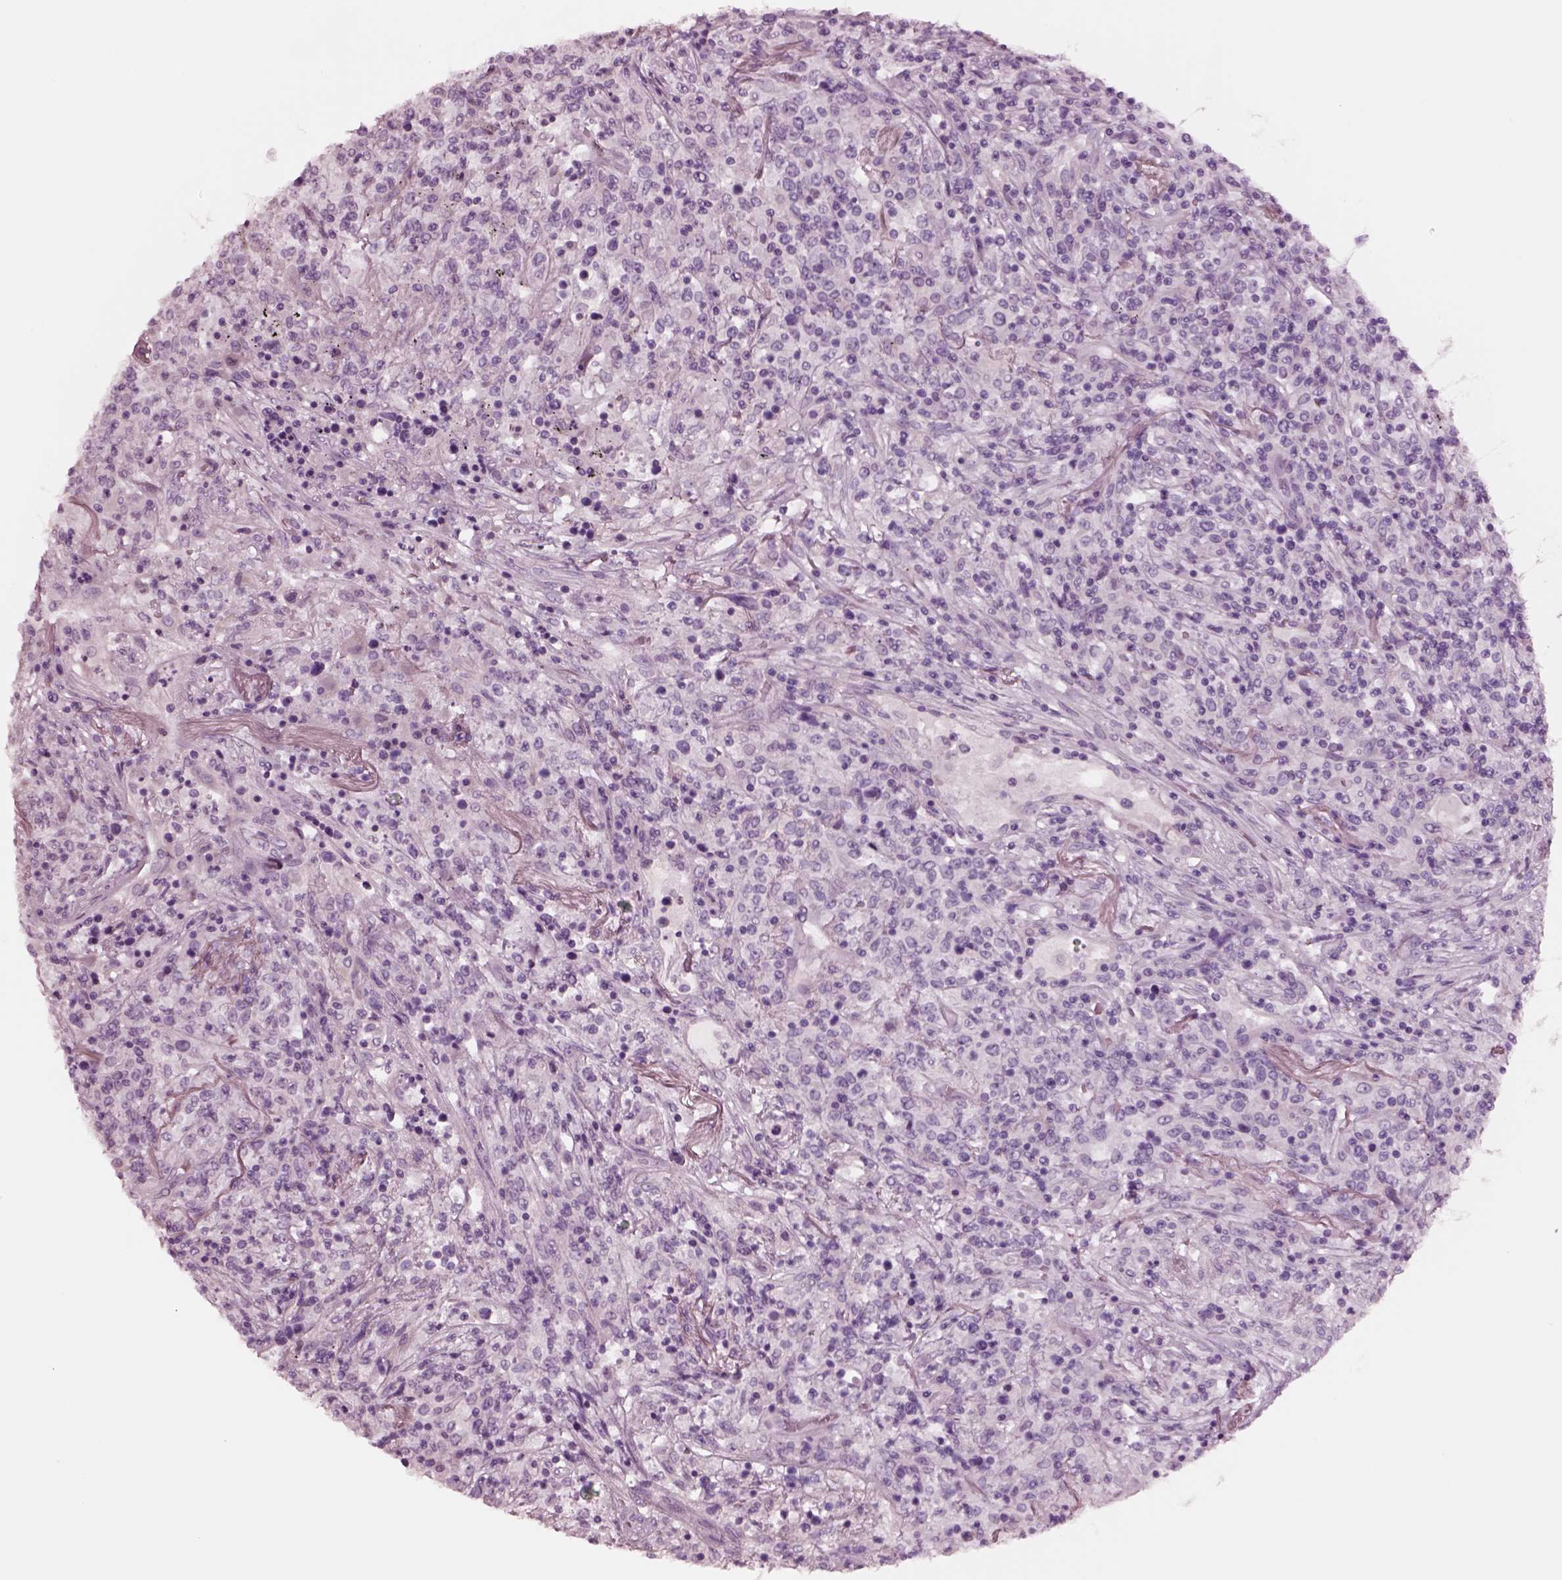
{"staining": {"intensity": "negative", "quantity": "none", "location": "none"}, "tissue": "lymphoma", "cell_type": "Tumor cells", "image_type": "cancer", "snomed": [{"axis": "morphology", "description": "Malignant lymphoma, non-Hodgkin's type, High grade"}, {"axis": "topography", "description": "Lung"}], "caption": "Malignant lymphoma, non-Hodgkin's type (high-grade) stained for a protein using immunohistochemistry reveals no expression tumor cells.", "gene": "NMRK2", "patient": {"sex": "male", "age": 79}}